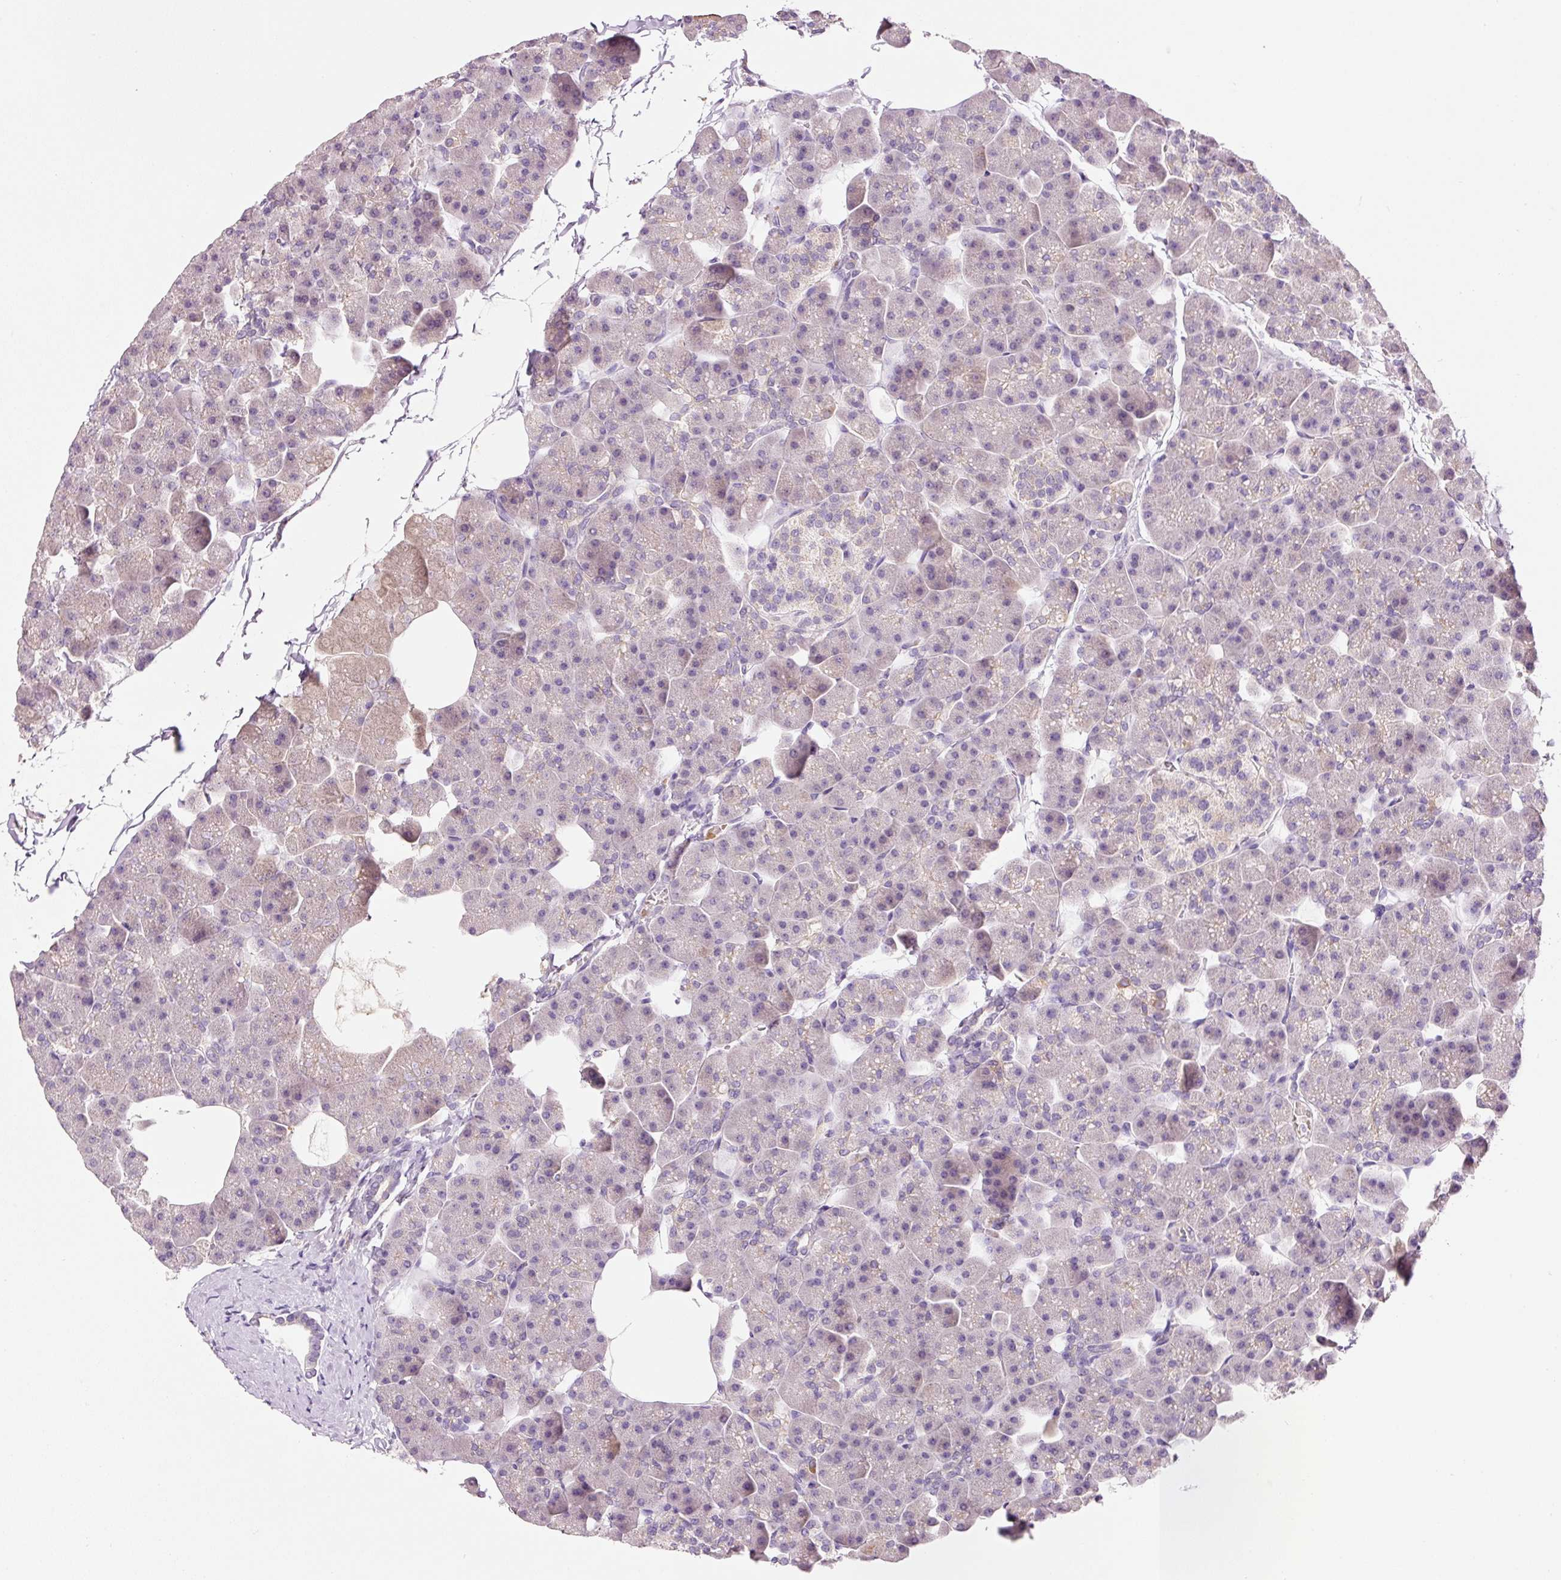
{"staining": {"intensity": "negative", "quantity": "none", "location": "none"}, "tissue": "pancreas", "cell_type": "Exocrine glandular cells", "image_type": "normal", "snomed": [{"axis": "morphology", "description": "Normal tissue, NOS"}, {"axis": "topography", "description": "Pancreas"}], "caption": "The image exhibits no significant staining in exocrine glandular cells of pancreas.", "gene": "TENT5C", "patient": {"sex": "male", "age": 35}}